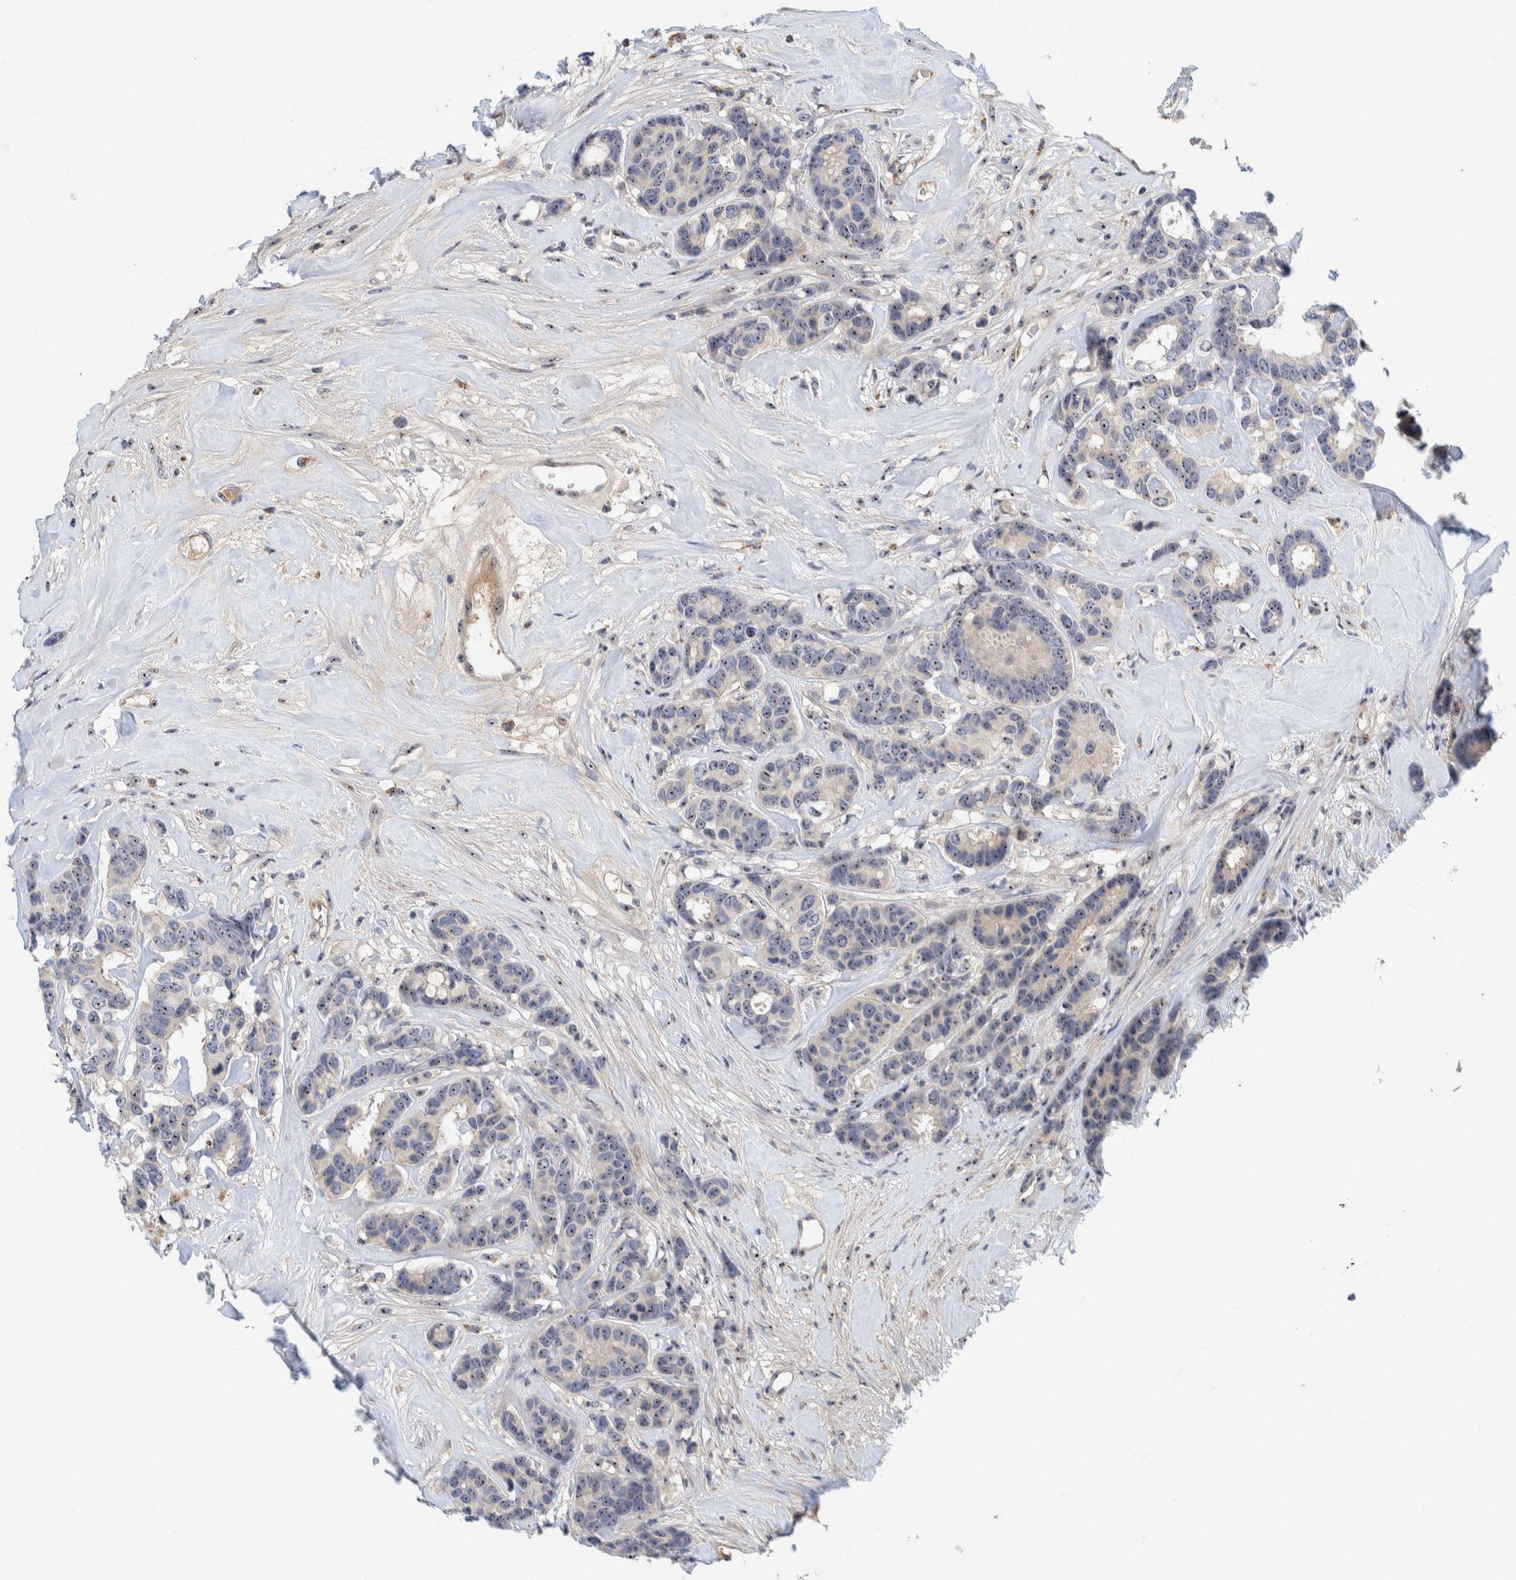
{"staining": {"intensity": "moderate", "quantity": "25%-75%", "location": "nuclear"}, "tissue": "breast cancer", "cell_type": "Tumor cells", "image_type": "cancer", "snomed": [{"axis": "morphology", "description": "Duct carcinoma"}, {"axis": "topography", "description": "Breast"}], "caption": "Approximately 25%-75% of tumor cells in breast cancer show moderate nuclear protein staining as visualized by brown immunohistochemical staining.", "gene": "NOL11", "patient": {"sex": "female", "age": 87}}